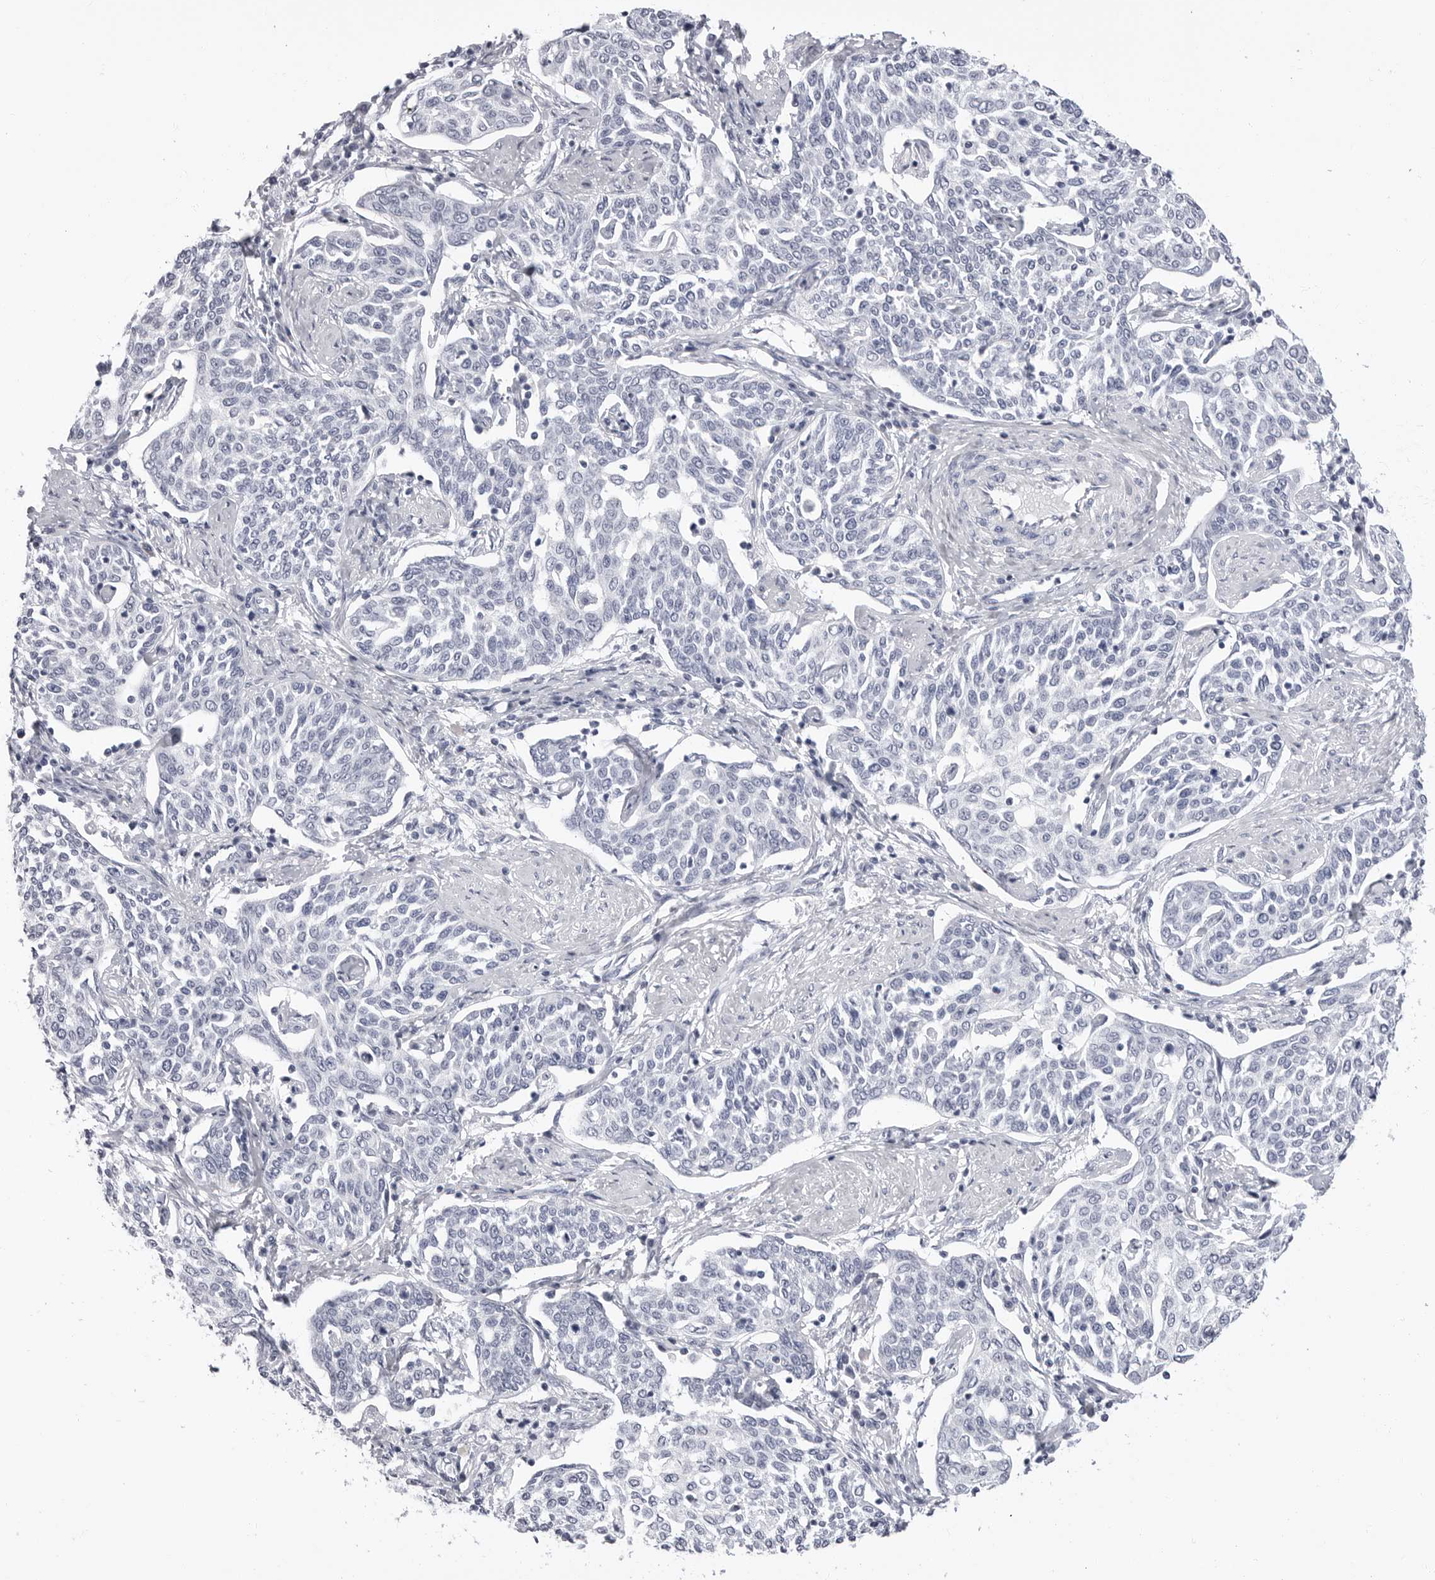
{"staining": {"intensity": "negative", "quantity": "none", "location": "none"}, "tissue": "cervical cancer", "cell_type": "Tumor cells", "image_type": "cancer", "snomed": [{"axis": "morphology", "description": "Squamous cell carcinoma, NOS"}, {"axis": "topography", "description": "Cervix"}], "caption": "This is an immunohistochemistry (IHC) image of cervical cancer (squamous cell carcinoma). There is no expression in tumor cells.", "gene": "ERICH3", "patient": {"sex": "female", "age": 34}}